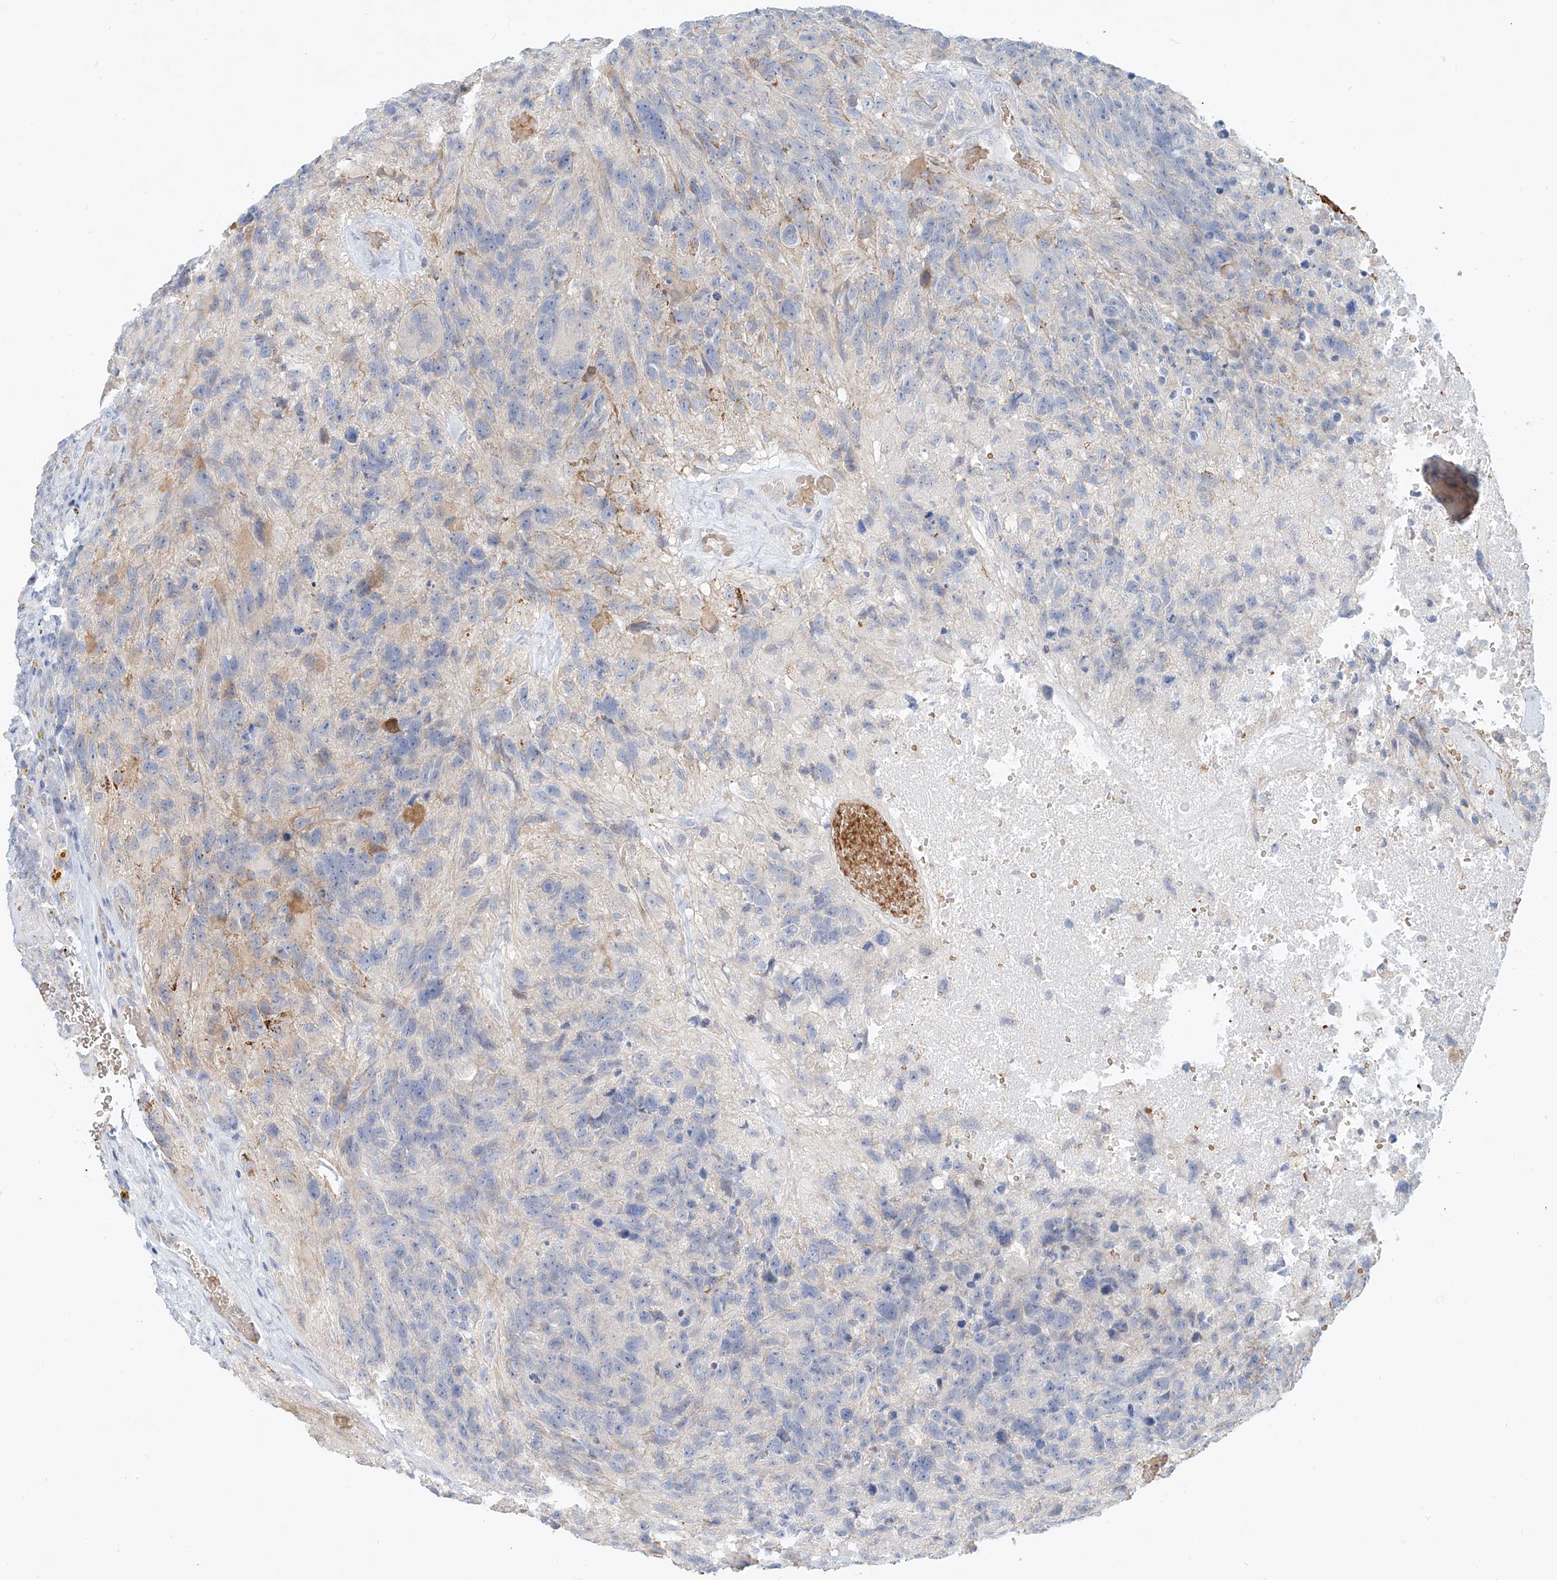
{"staining": {"intensity": "moderate", "quantity": ">75%", "location": "cytoplasmic/membranous"}, "tissue": "glioma", "cell_type": "Tumor cells", "image_type": "cancer", "snomed": [{"axis": "morphology", "description": "Glioma, malignant, High grade"}, {"axis": "topography", "description": "Brain"}], "caption": "Protein staining shows moderate cytoplasmic/membranous staining in approximately >75% of tumor cells in malignant high-grade glioma. (DAB (3,3'-diaminobenzidine) = brown stain, brightfield microscopy at high magnification).", "gene": "SYTL3", "patient": {"sex": "male", "age": 69}}